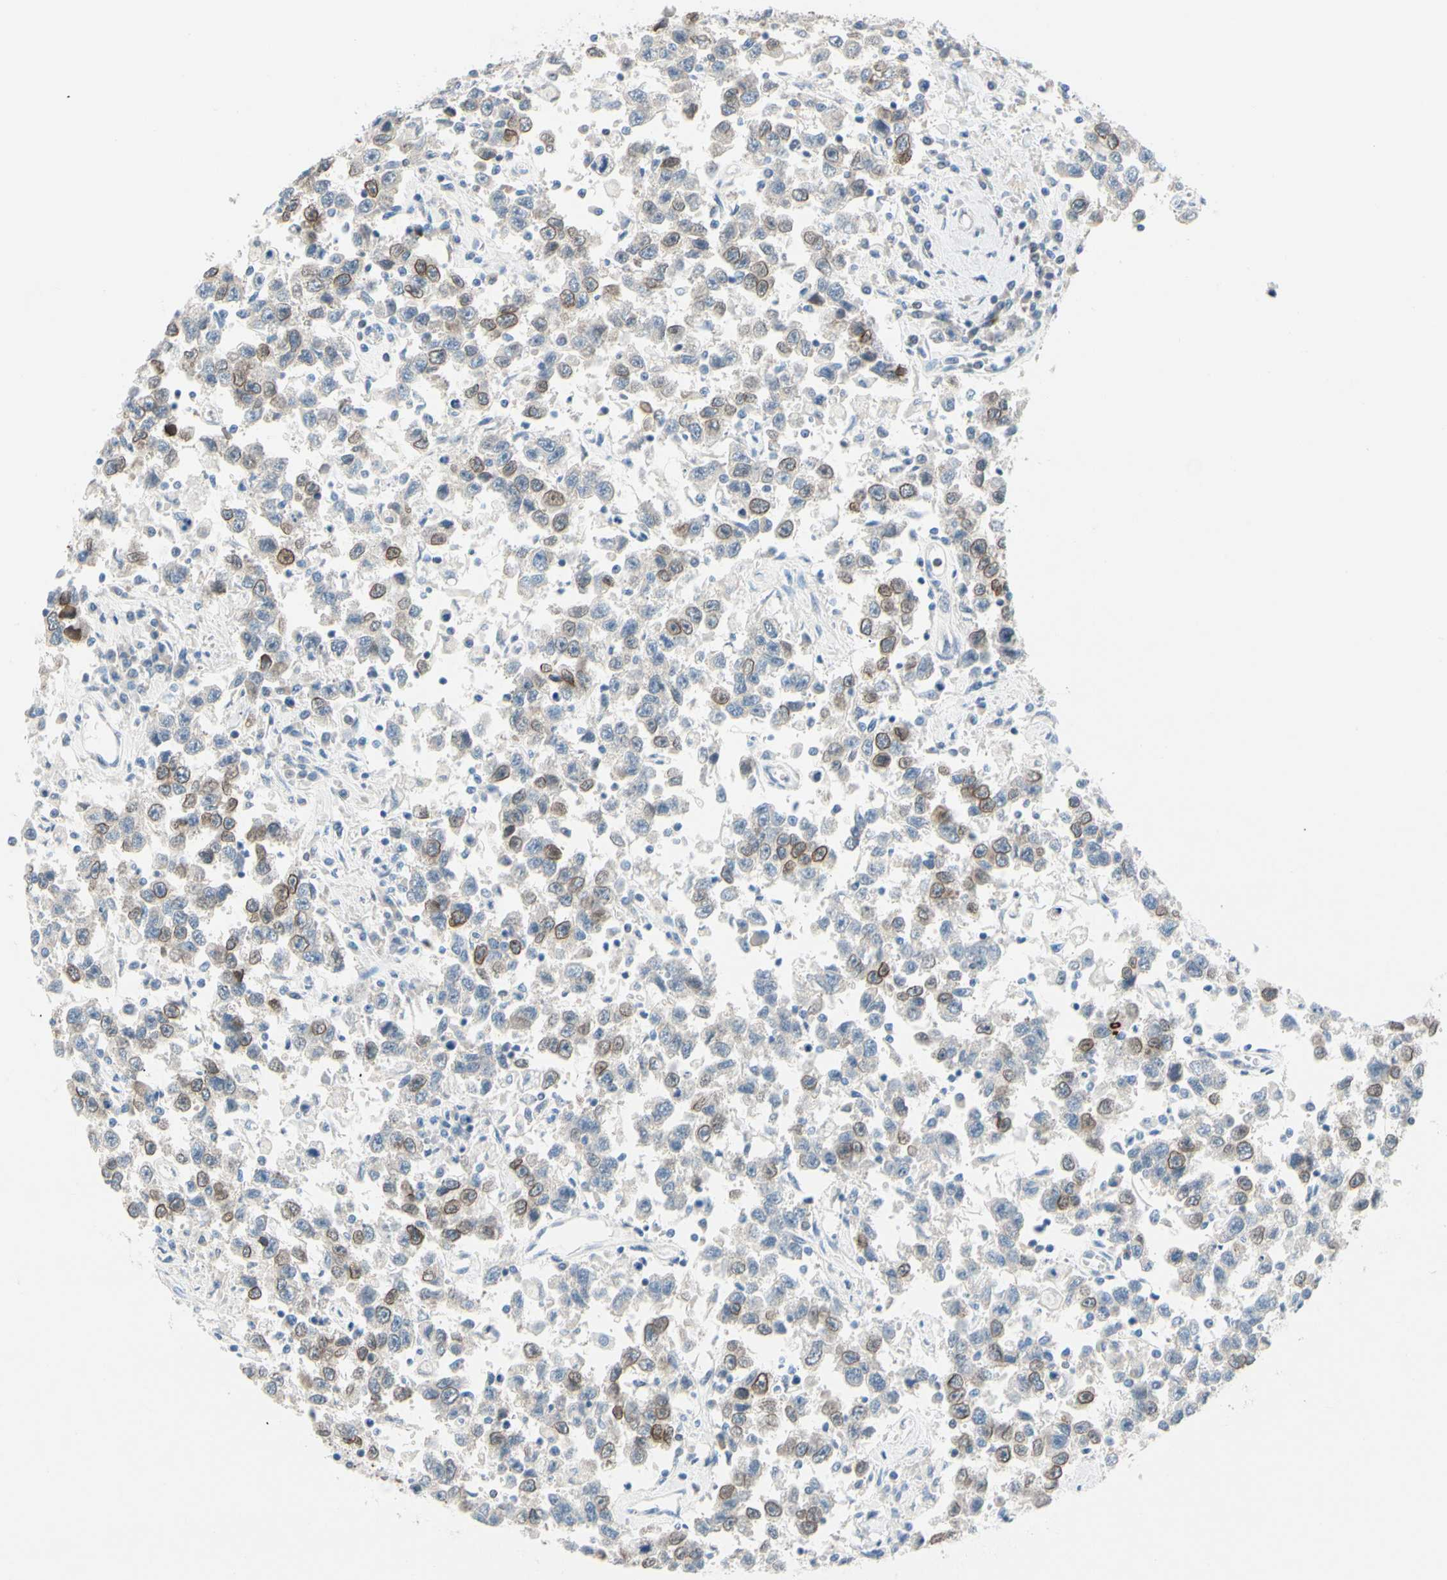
{"staining": {"intensity": "moderate", "quantity": "<25%", "location": "cytoplasmic/membranous,nuclear"}, "tissue": "testis cancer", "cell_type": "Tumor cells", "image_type": "cancer", "snomed": [{"axis": "morphology", "description": "Seminoma, NOS"}, {"axis": "topography", "description": "Testis"}], "caption": "This is an image of immunohistochemistry (IHC) staining of testis cancer, which shows moderate staining in the cytoplasmic/membranous and nuclear of tumor cells.", "gene": "ZNF132", "patient": {"sex": "male", "age": 41}}